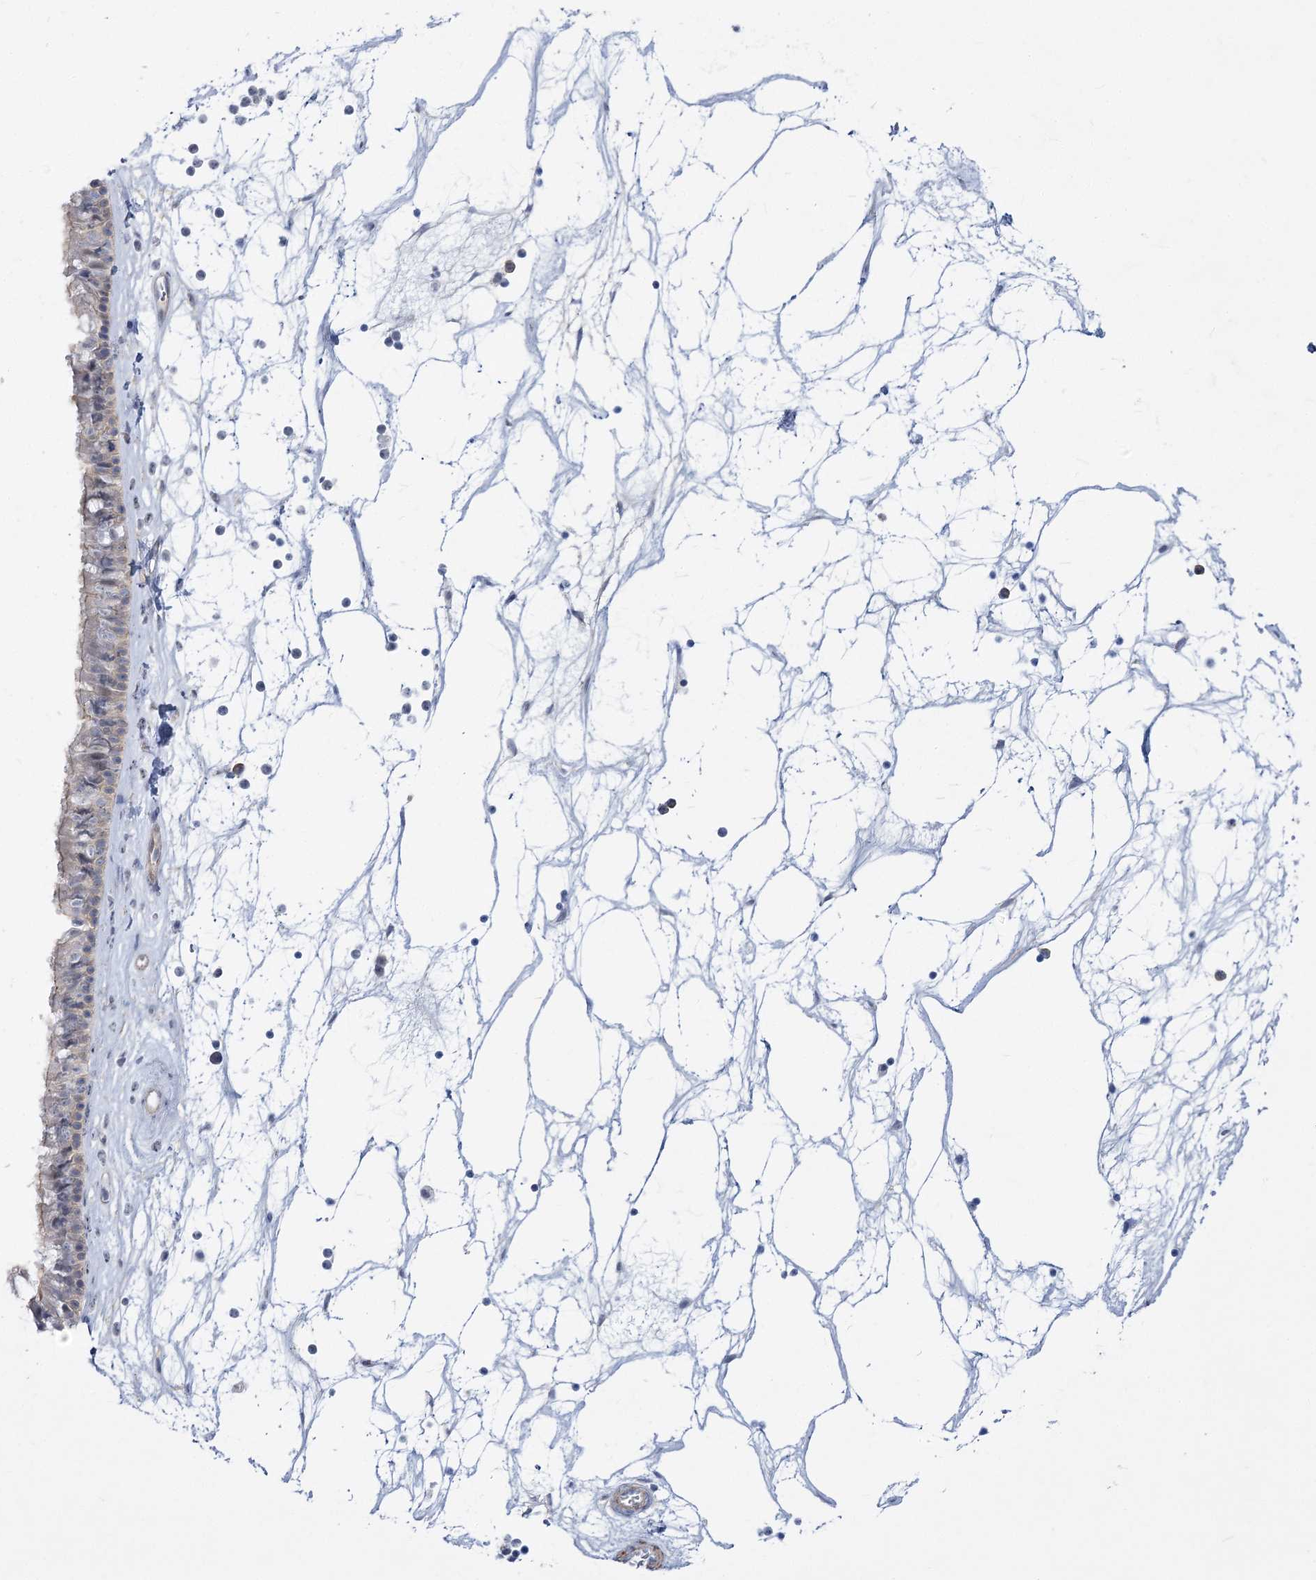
{"staining": {"intensity": "weak", "quantity": "<25%", "location": "cytoplasmic/membranous"}, "tissue": "nasopharynx", "cell_type": "Respiratory epithelial cells", "image_type": "normal", "snomed": [{"axis": "morphology", "description": "Normal tissue, NOS"}, {"axis": "topography", "description": "Nasopharynx"}], "caption": "Immunohistochemical staining of unremarkable nasopharynx exhibits no significant positivity in respiratory epithelial cells.", "gene": "ARSI", "patient": {"sex": "male", "age": 64}}